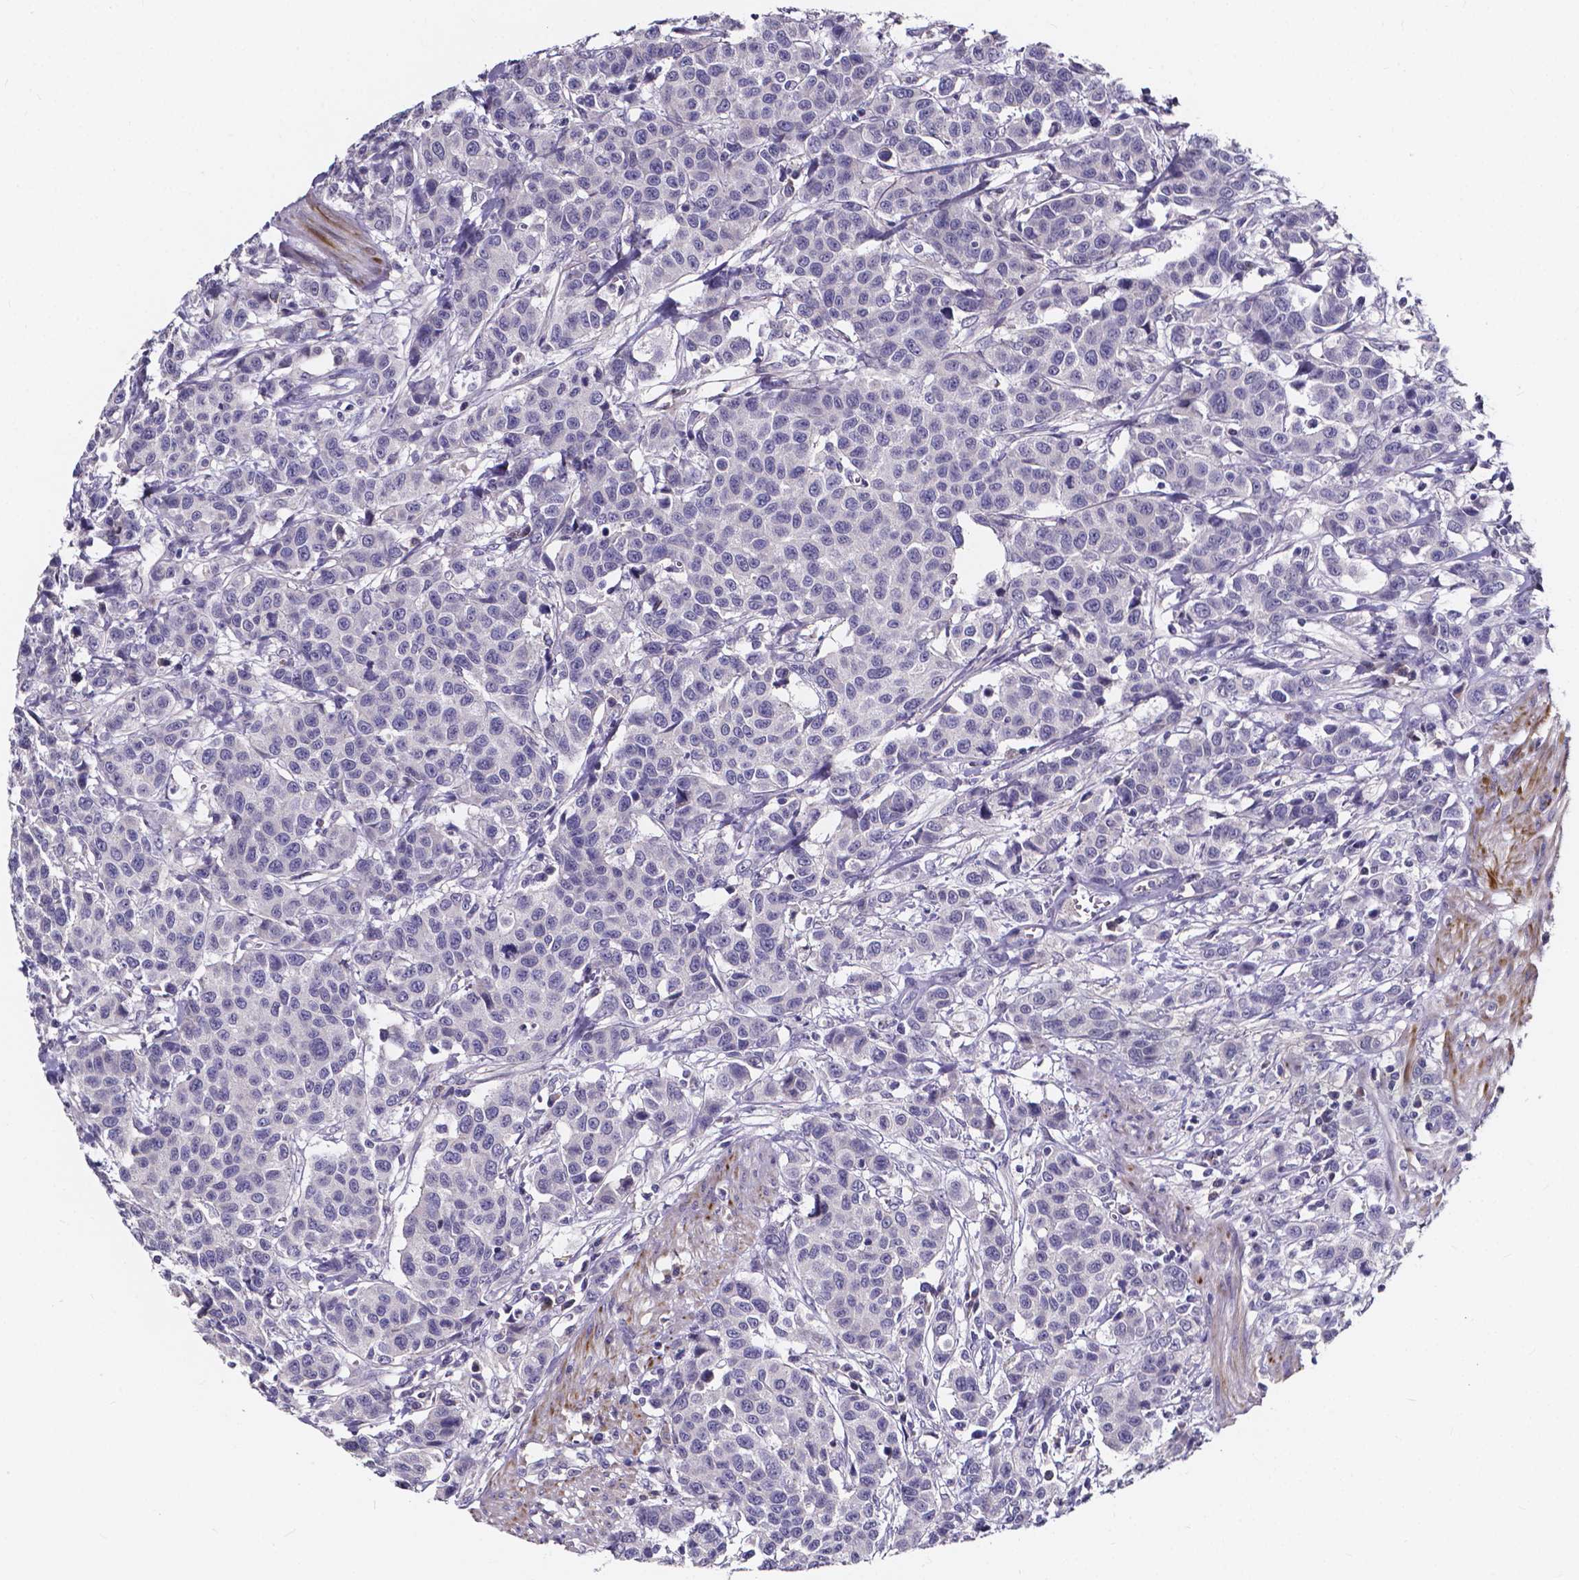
{"staining": {"intensity": "negative", "quantity": "none", "location": "none"}, "tissue": "urothelial cancer", "cell_type": "Tumor cells", "image_type": "cancer", "snomed": [{"axis": "morphology", "description": "Urothelial carcinoma, High grade"}, {"axis": "topography", "description": "Urinary bladder"}], "caption": "Immunohistochemistry (IHC) image of neoplastic tissue: human urothelial cancer stained with DAB displays no significant protein positivity in tumor cells.", "gene": "SPOCD1", "patient": {"sex": "female", "age": 58}}